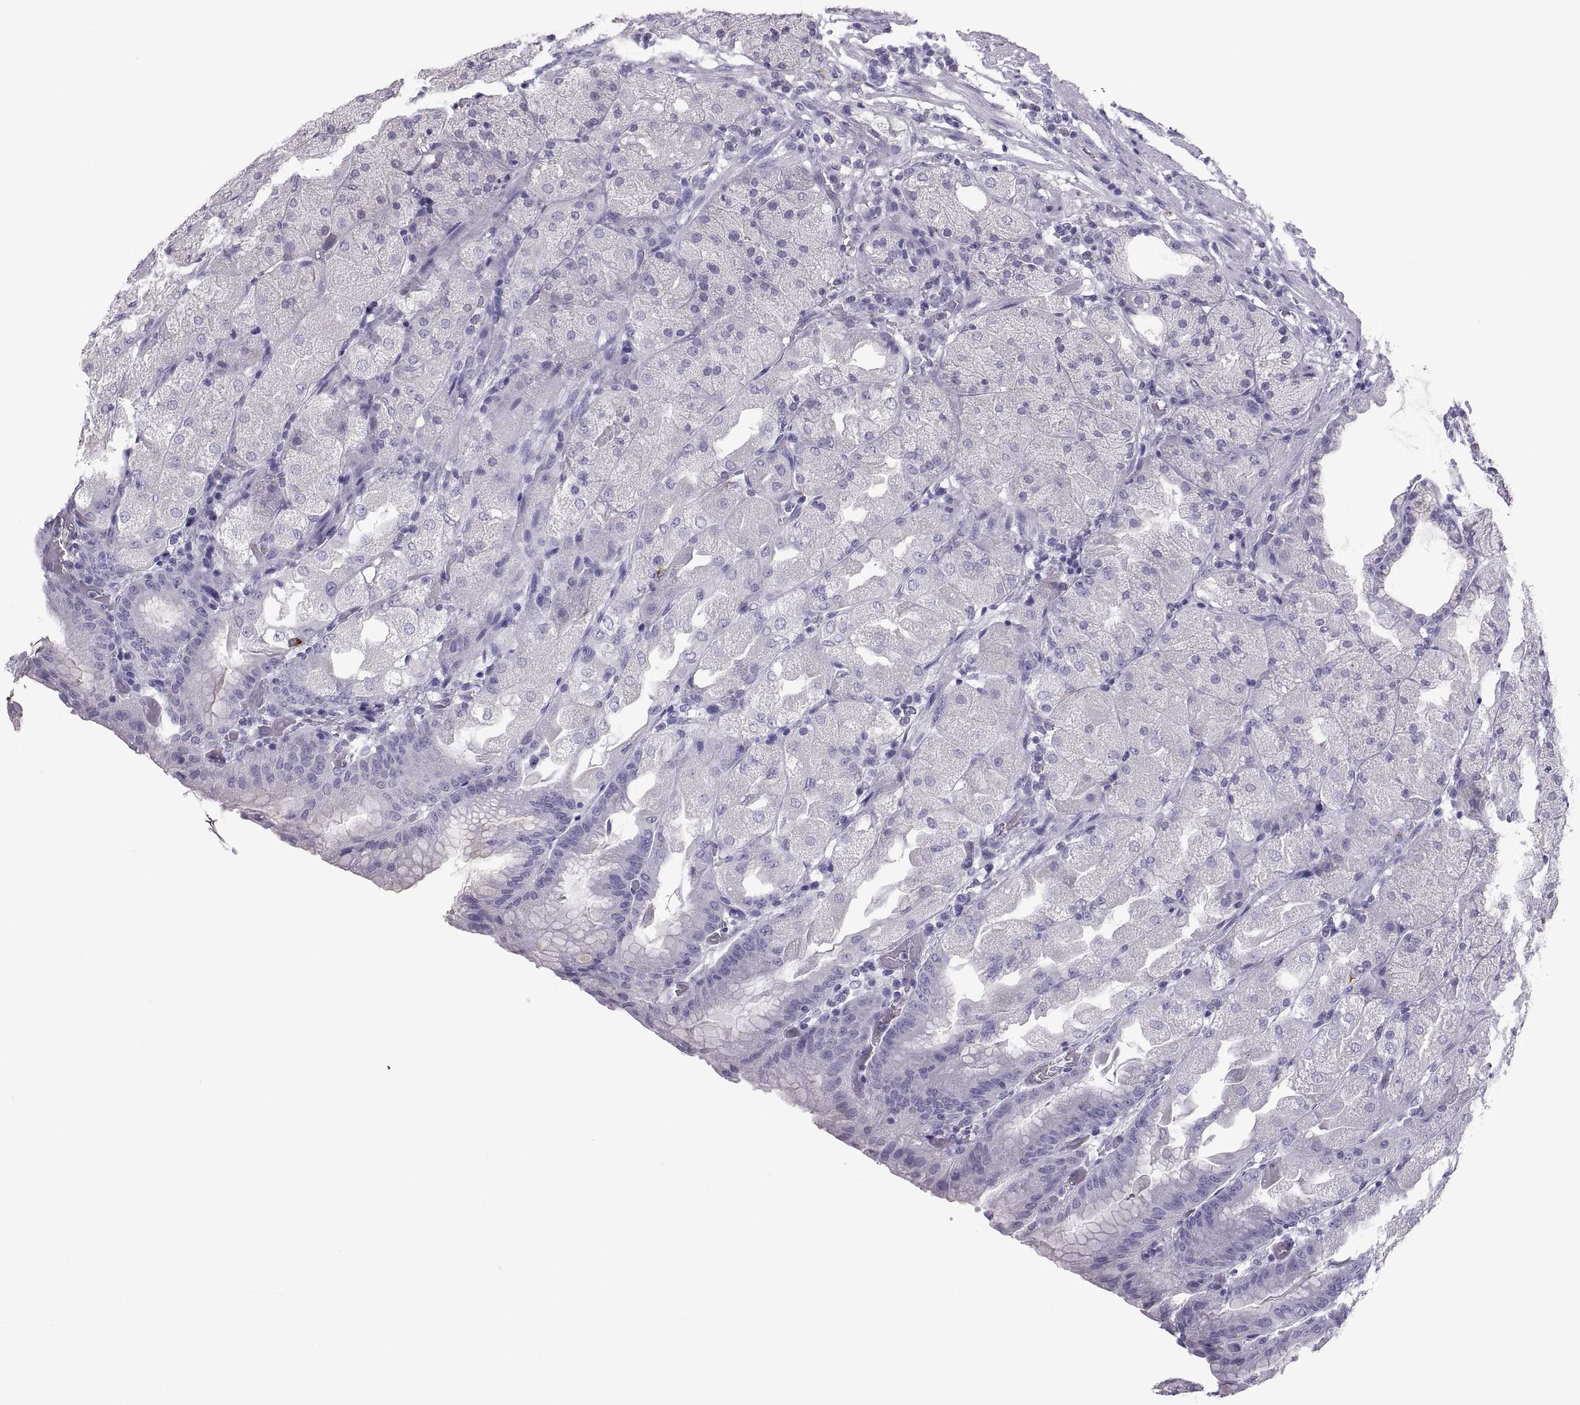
{"staining": {"intensity": "negative", "quantity": "none", "location": "none"}, "tissue": "stomach", "cell_type": "Glandular cells", "image_type": "normal", "snomed": [{"axis": "morphology", "description": "Normal tissue, NOS"}, {"axis": "topography", "description": "Stomach, upper"}, {"axis": "topography", "description": "Stomach"}, {"axis": "topography", "description": "Stomach, lower"}], "caption": "Immunohistochemistry image of normal stomach stained for a protein (brown), which displays no positivity in glandular cells.", "gene": "PCSK1N", "patient": {"sex": "male", "age": 62}}